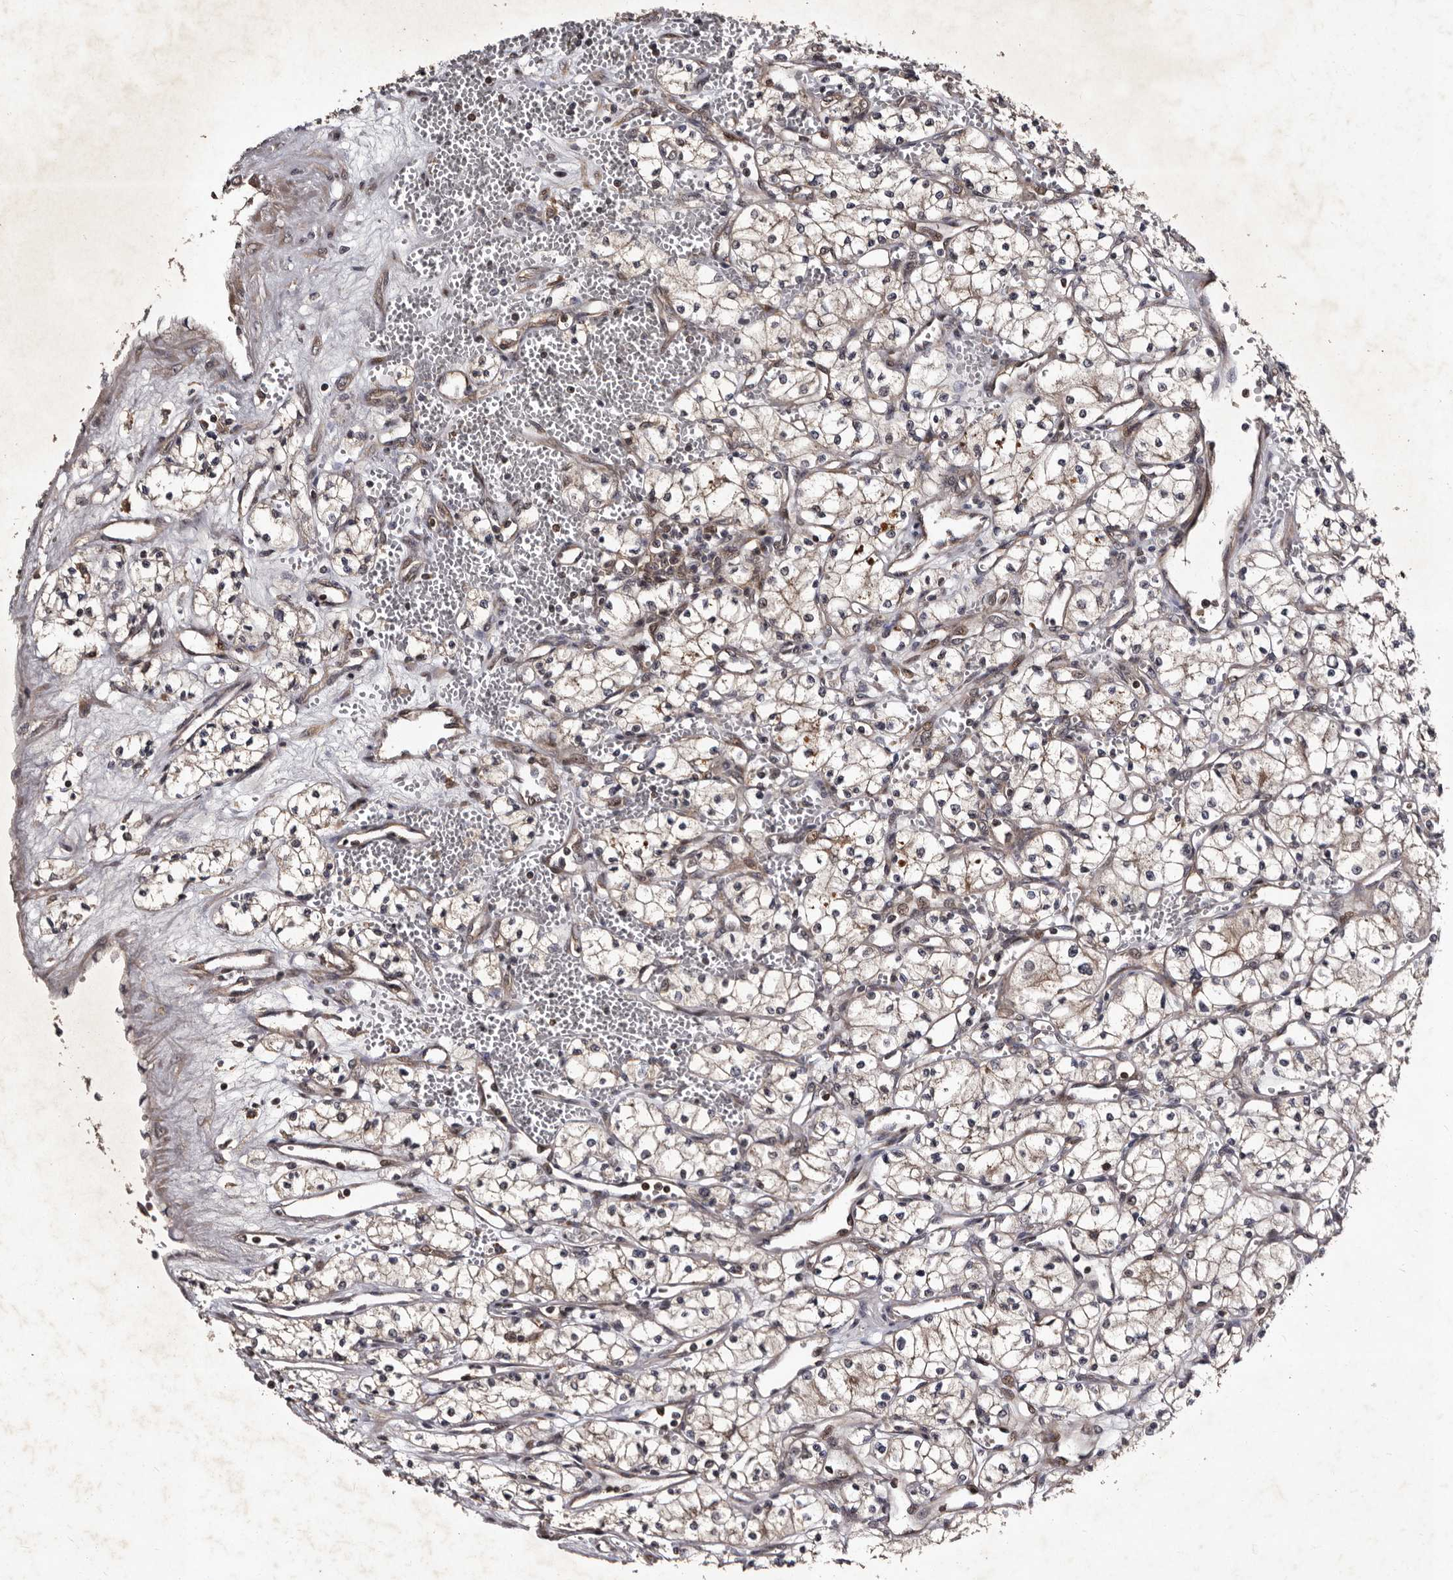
{"staining": {"intensity": "weak", "quantity": ">75%", "location": "cytoplasmic/membranous"}, "tissue": "renal cancer", "cell_type": "Tumor cells", "image_type": "cancer", "snomed": [{"axis": "morphology", "description": "Adenocarcinoma, NOS"}, {"axis": "topography", "description": "Kidney"}], "caption": "Immunohistochemical staining of renal adenocarcinoma shows weak cytoplasmic/membranous protein expression in approximately >75% of tumor cells.", "gene": "MKRN3", "patient": {"sex": "male", "age": 59}}